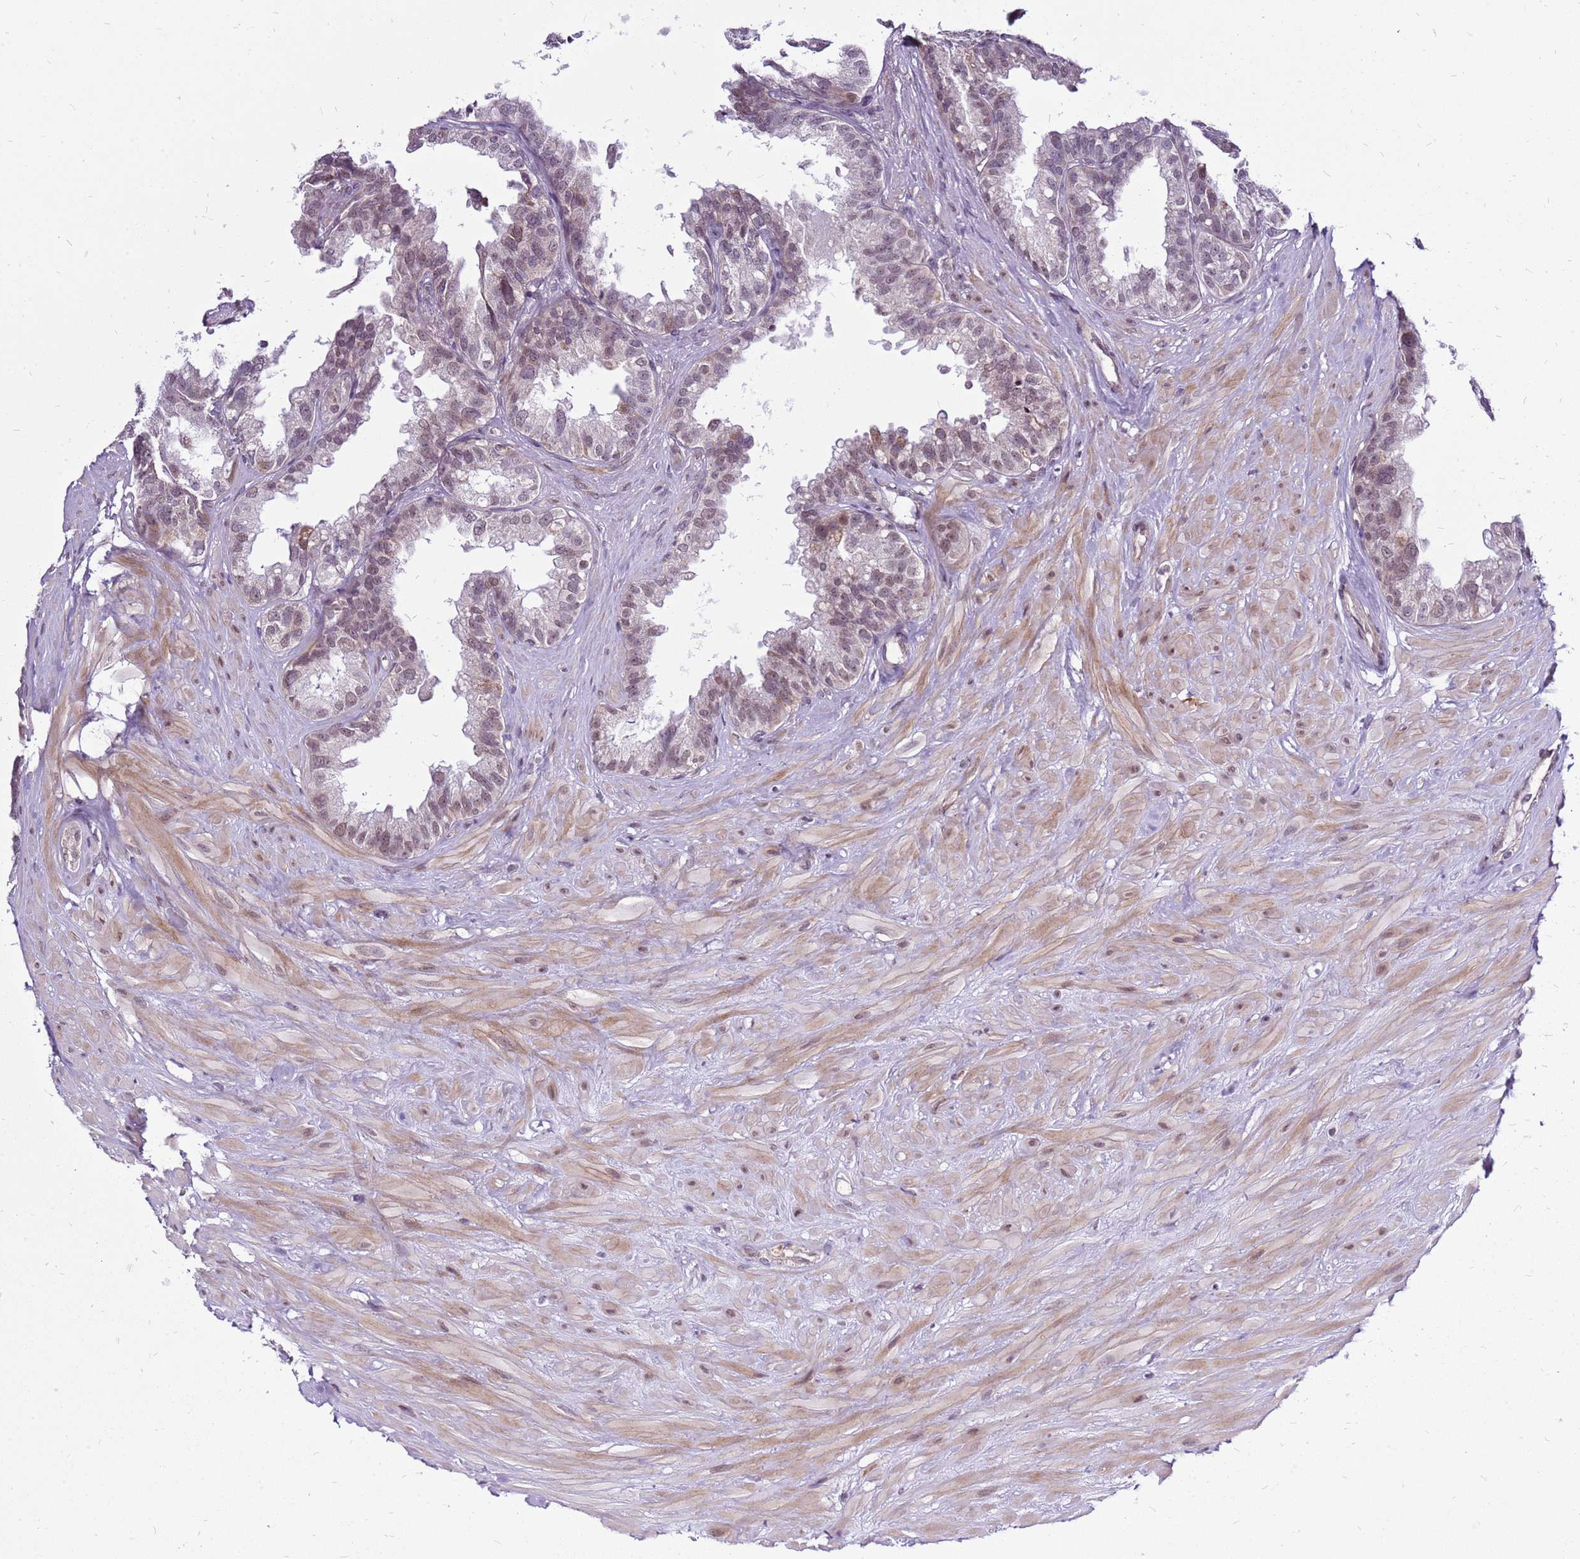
{"staining": {"intensity": "moderate", "quantity": "<25%", "location": "cytoplasmic/membranous,nuclear"}, "tissue": "seminal vesicle", "cell_type": "Glandular cells", "image_type": "normal", "snomed": [{"axis": "morphology", "description": "Normal tissue, NOS"}, {"axis": "topography", "description": "Seminal veicle"}], "caption": "Glandular cells display moderate cytoplasmic/membranous,nuclear positivity in approximately <25% of cells in normal seminal vesicle. (IHC, brightfield microscopy, high magnification).", "gene": "CCDC166", "patient": {"sex": "male", "age": 80}}